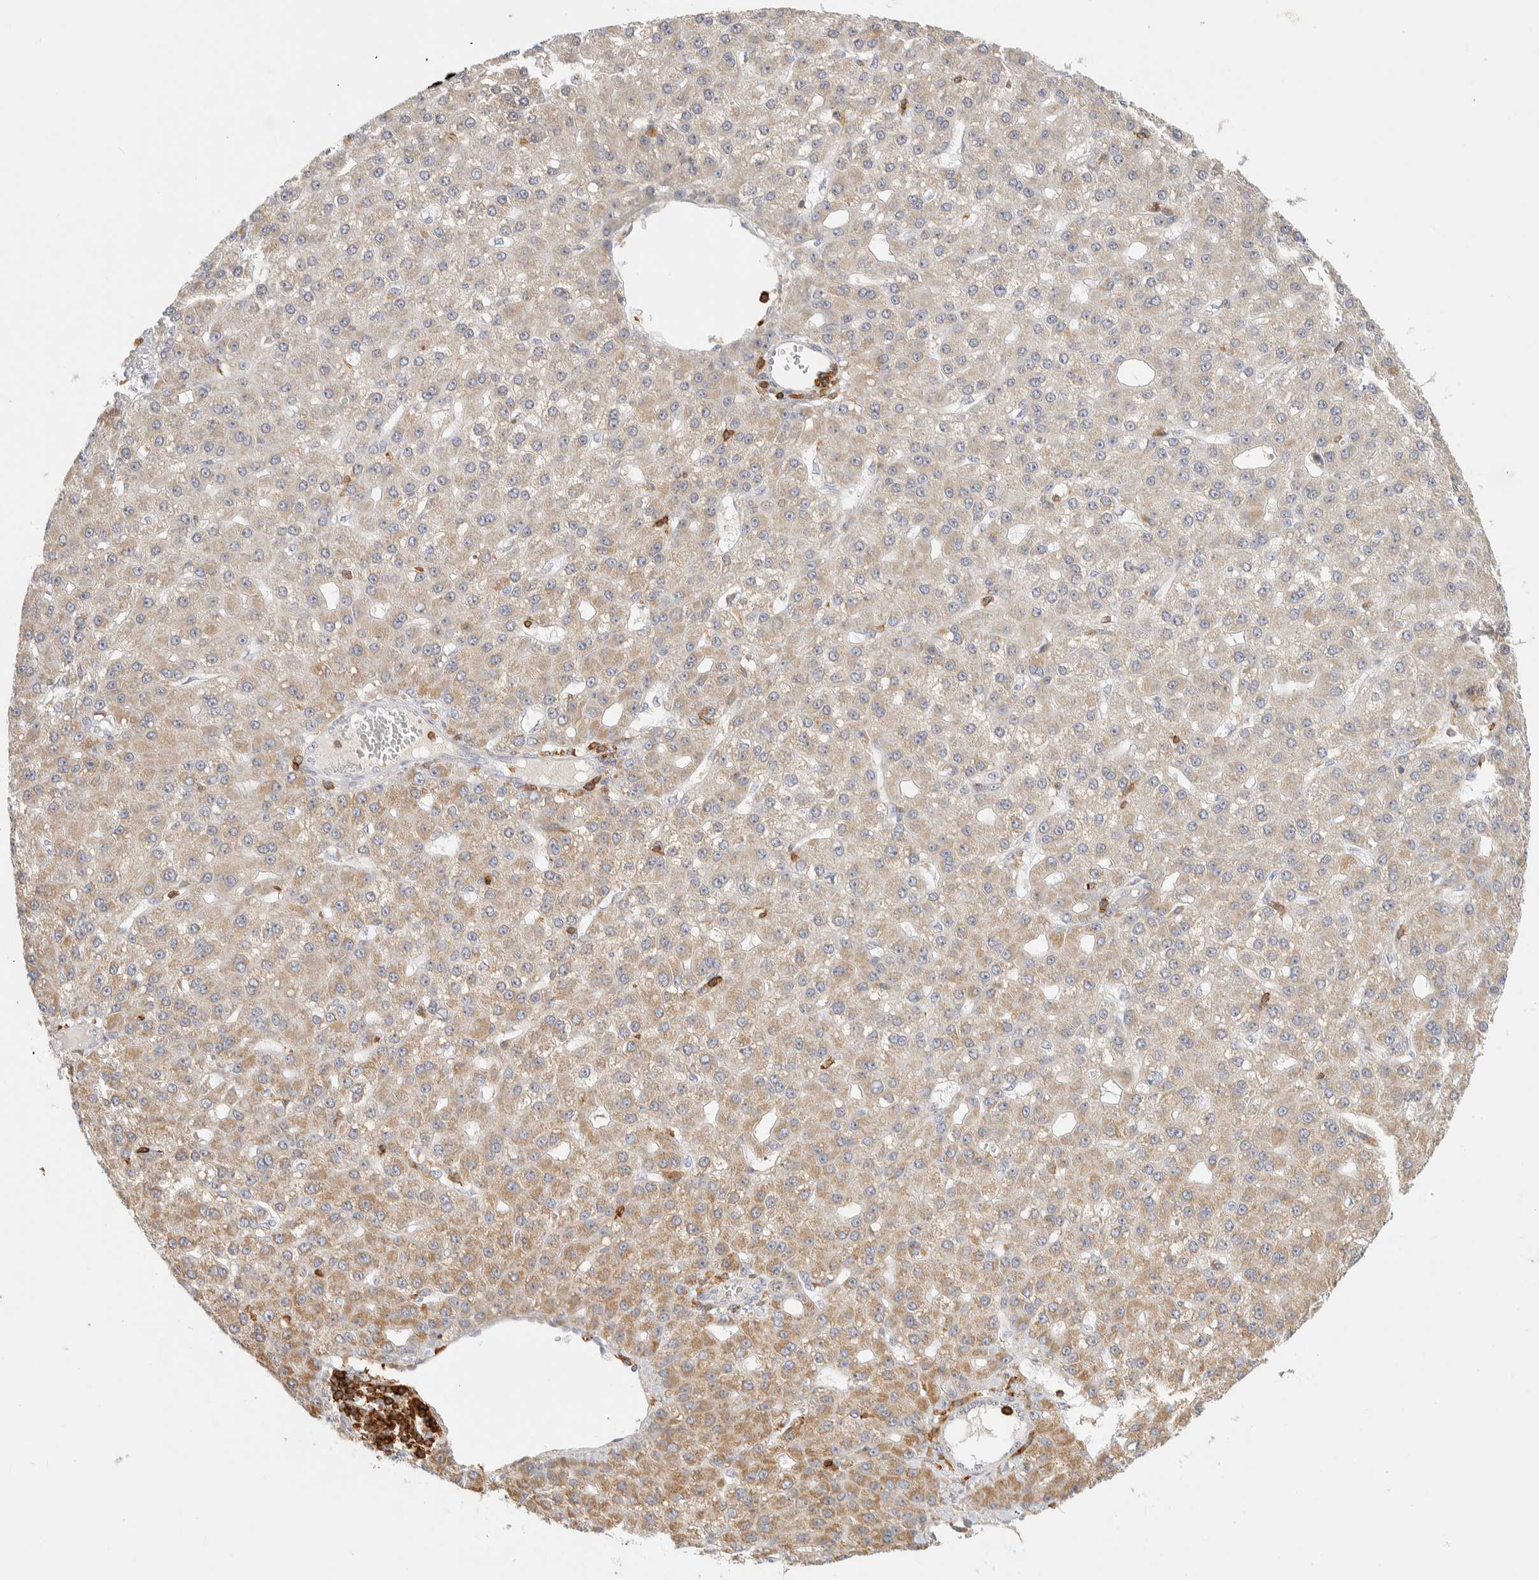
{"staining": {"intensity": "moderate", "quantity": ">75%", "location": "cytoplasmic/membranous"}, "tissue": "liver cancer", "cell_type": "Tumor cells", "image_type": "cancer", "snomed": [{"axis": "morphology", "description": "Carcinoma, Hepatocellular, NOS"}, {"axis": "topography", "description": "Liver"}], "caption": "Immunohistochemistry staining of liver cancer, which reveals medium levels of moderate cytoplasmic/membranous positivity in about >75% of tumor cells indicating moderate cytoplasmic/membranous protein expression. The staining was performed using DAB (brown) for protein detection and nuclei were counterstained in hematoxylin (blue).", "gene": "RUNDC1", "patient": {"sex": "male", "age": 67}}